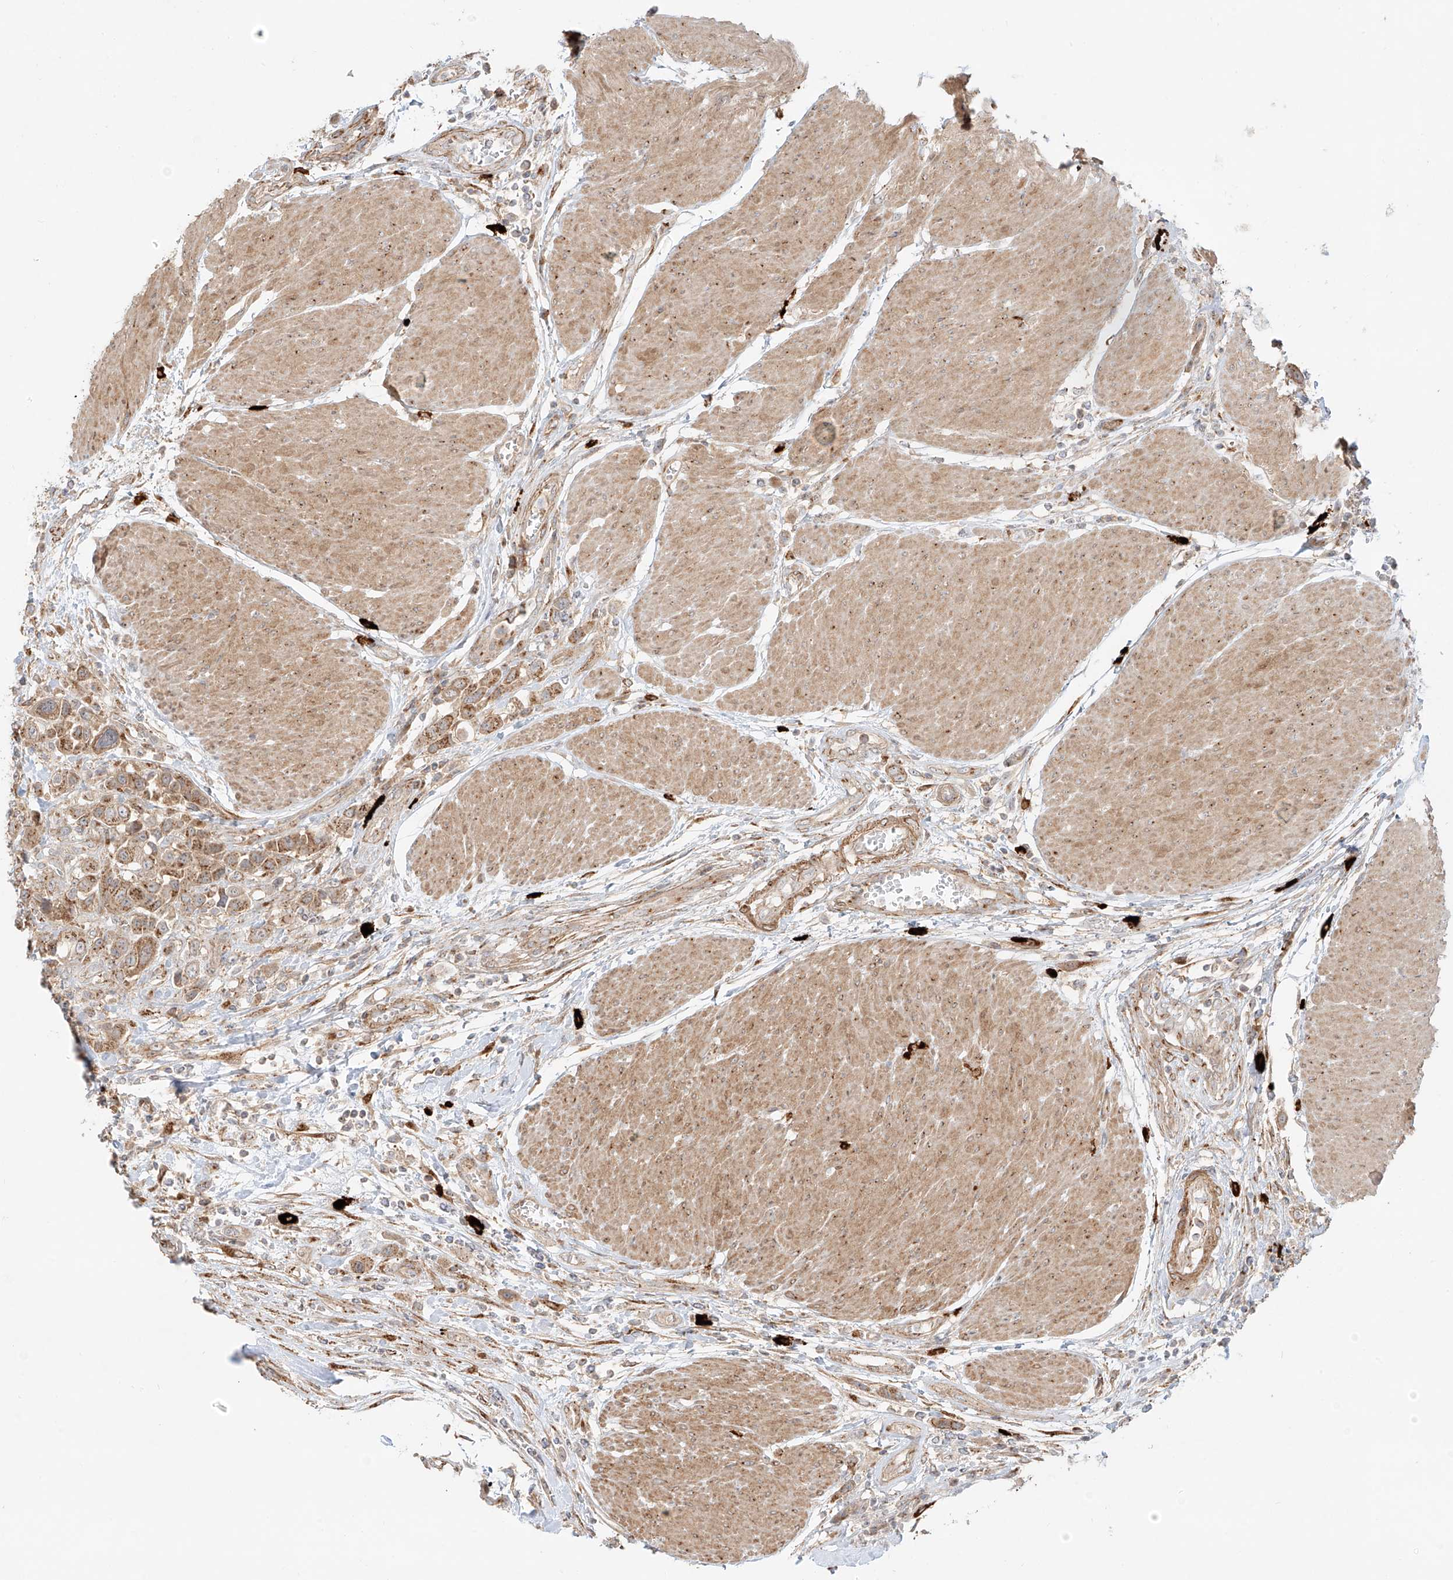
{"staining": {"intensity": "moderate", "quantity": ">75%", "location": "cytoplasmic/membranous"}, "tissue": "urothelial cancer", "cell_type": "Tumor cells", "image_type": "cancer", "snomed": [{"axis": "morphology", "description": "Urothelial carcinoma, High grade"}, {"axis": "topography", "description": "Urinary bladder"}], "caption": "Urothelial carcinoma (high-grade) tissue reveals moderate cytoplasmic/membranous staining in approximately >75% of tumor cells, visualized by immunohistochemistry.", "gene": "ZNF287", "patient": {"sex": "male", "age": 50}}